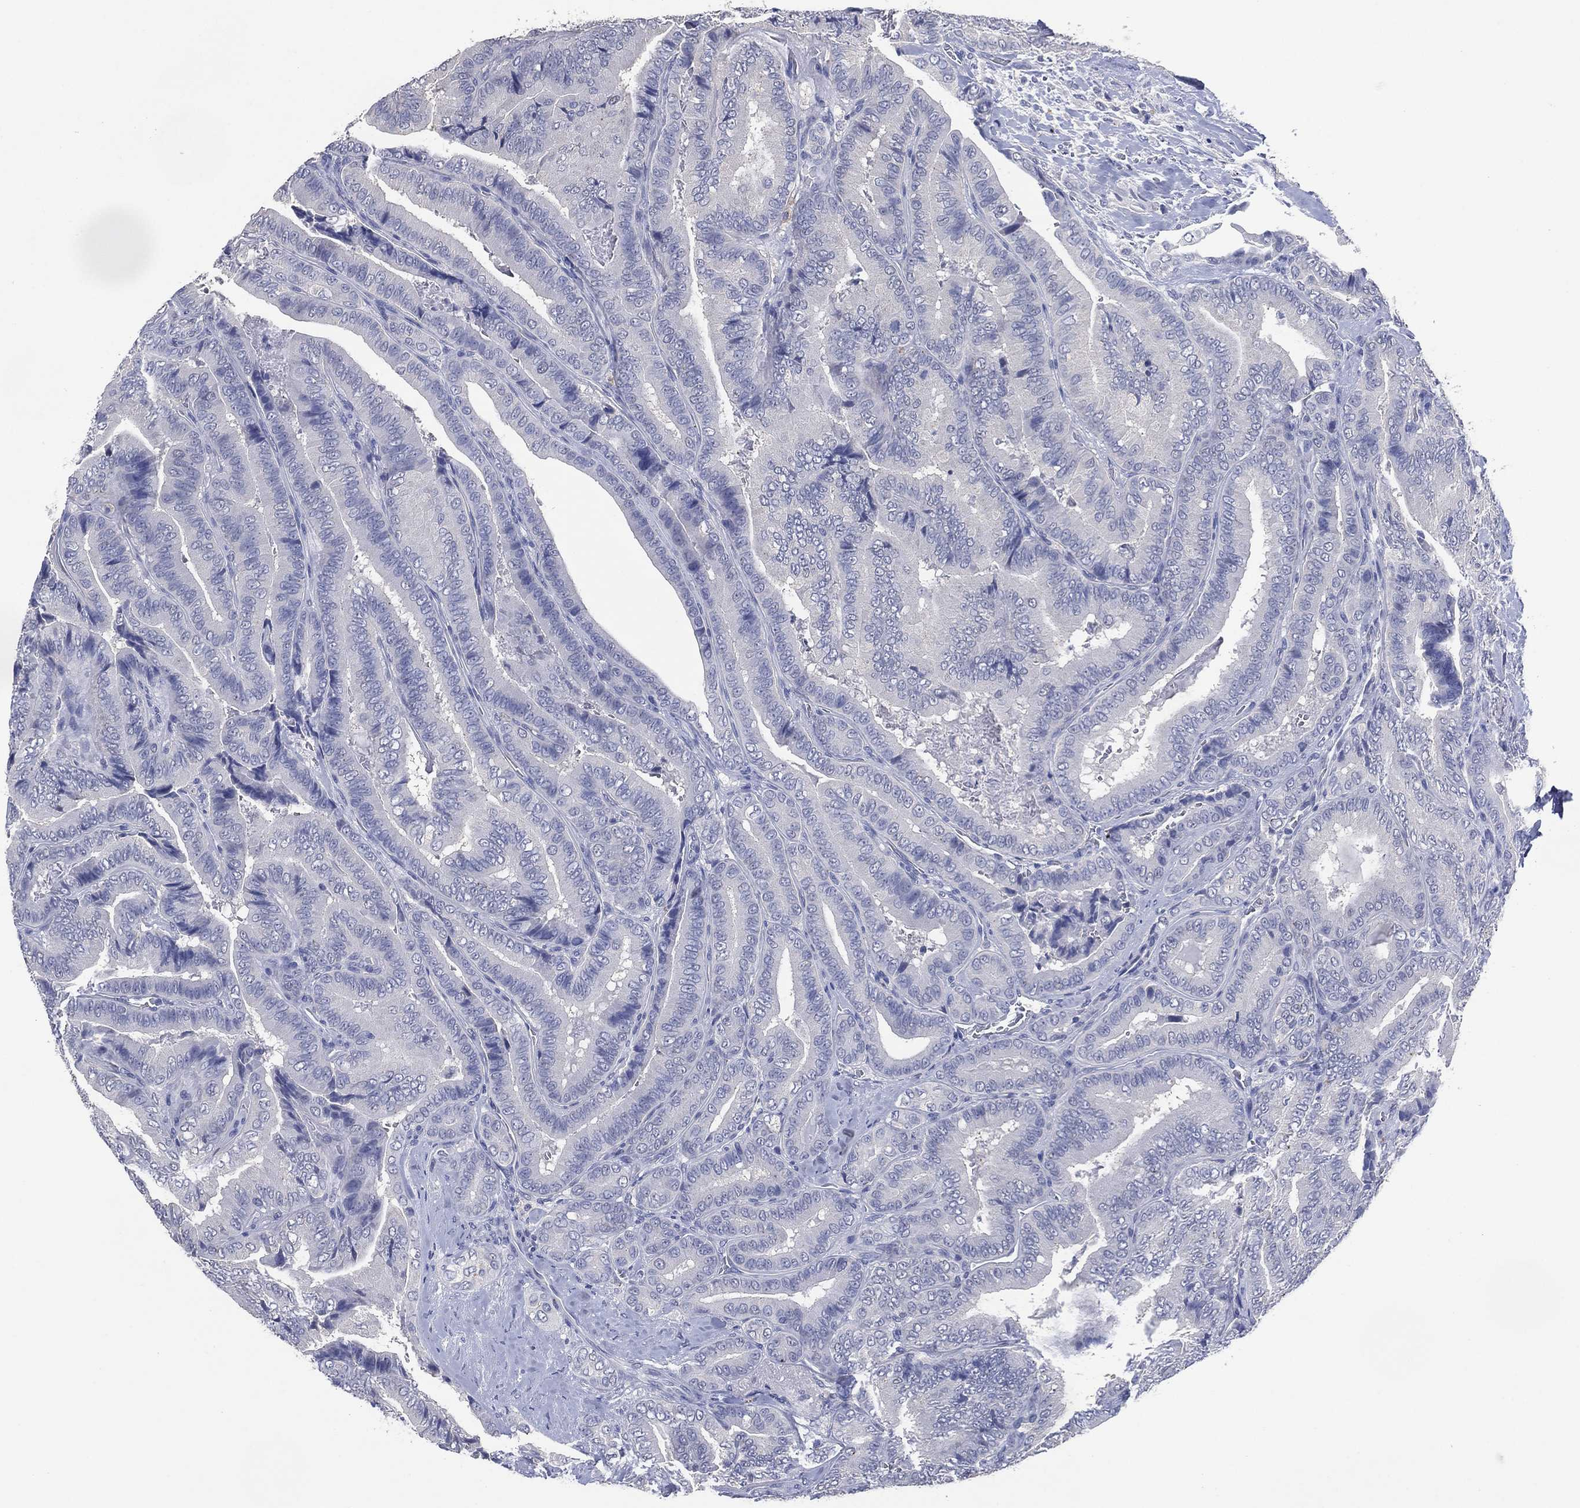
{"staining": {"intensity": "negative", "quantity": "none", "location": "none"}, "tissue": "thyroid cancer", "cell_type": "Tumor cells", "image_type": "cancer", "snomed": [{"axis": "morphology", "description": "Papillary adenocarcinoma, NOS"}, {"axis": "topography", "description": "Thyroid gland"}], "caption": "Tumor cells are negative for brown protein staining in thyroid cancer (papillary adenocarcinoma).", "gene": "FSCN2", "patient": {"sex": "male", "age": 61}}